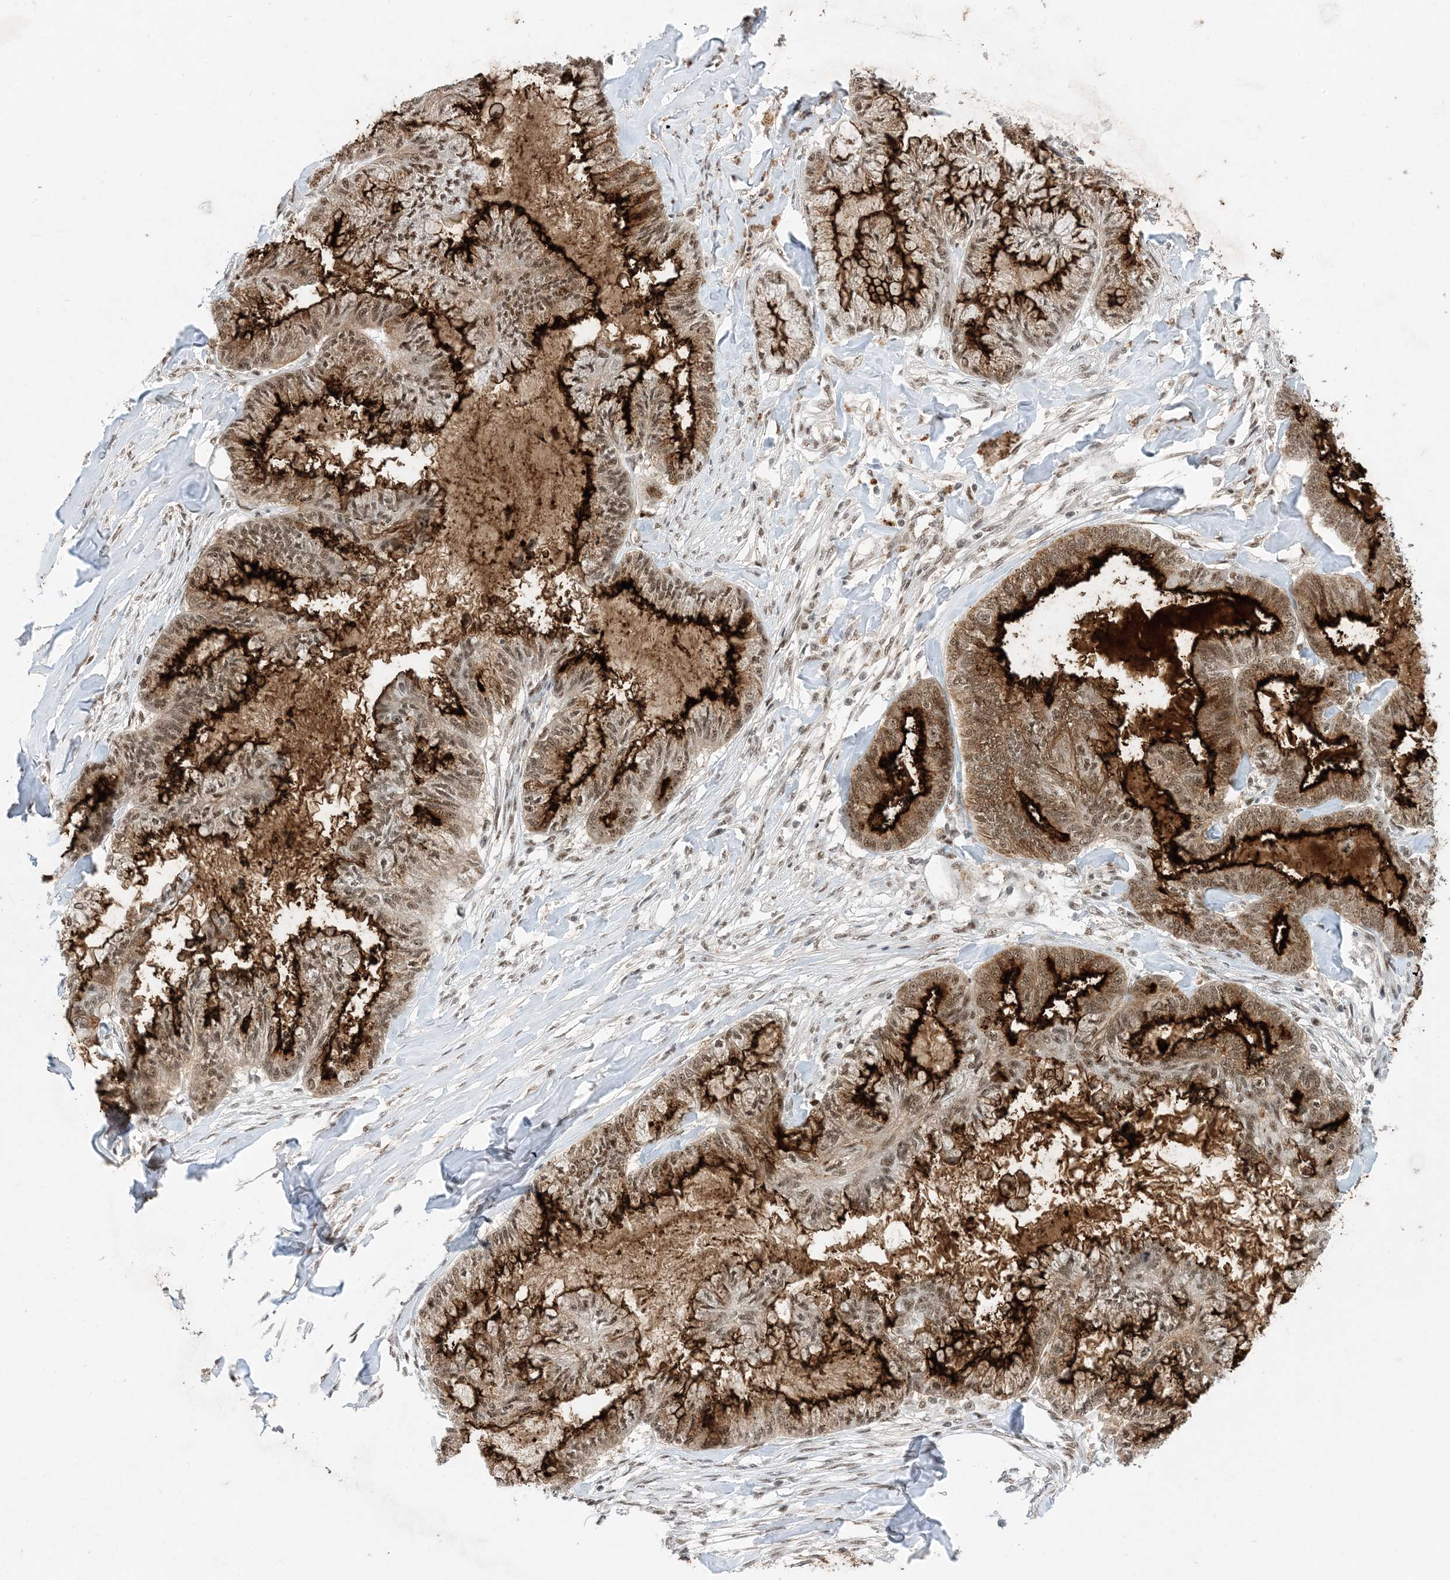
{"staining": {"intensity": "strong", "quantity": ">75%", "location": "cytoplasmic/membranous,nuclear"}, "tissue": "endometrial cancer", "cell_type": "Tumor cells", "image_type": "cancer", "snomed": [{"axis": "morphology", "description": "Adenocarcinoma, NOS"}, {"axis": "topography", "description": "Endometrium"}], "caption": "Immunohistochemical staining of human adenocarcinoma (endometrial) displays high levels of strong cytoplasmic/membranous and nuclear protein expression in approximately >75% of tumor cells. The protein is stained brown, and the nuclei are stained in blue (DAB (3,3'-diaminobenzidine) IHC with brightfield microscopy, high magnification).", "gene": "SF3A3", "patient": {"sex": "female", "age": 86}}